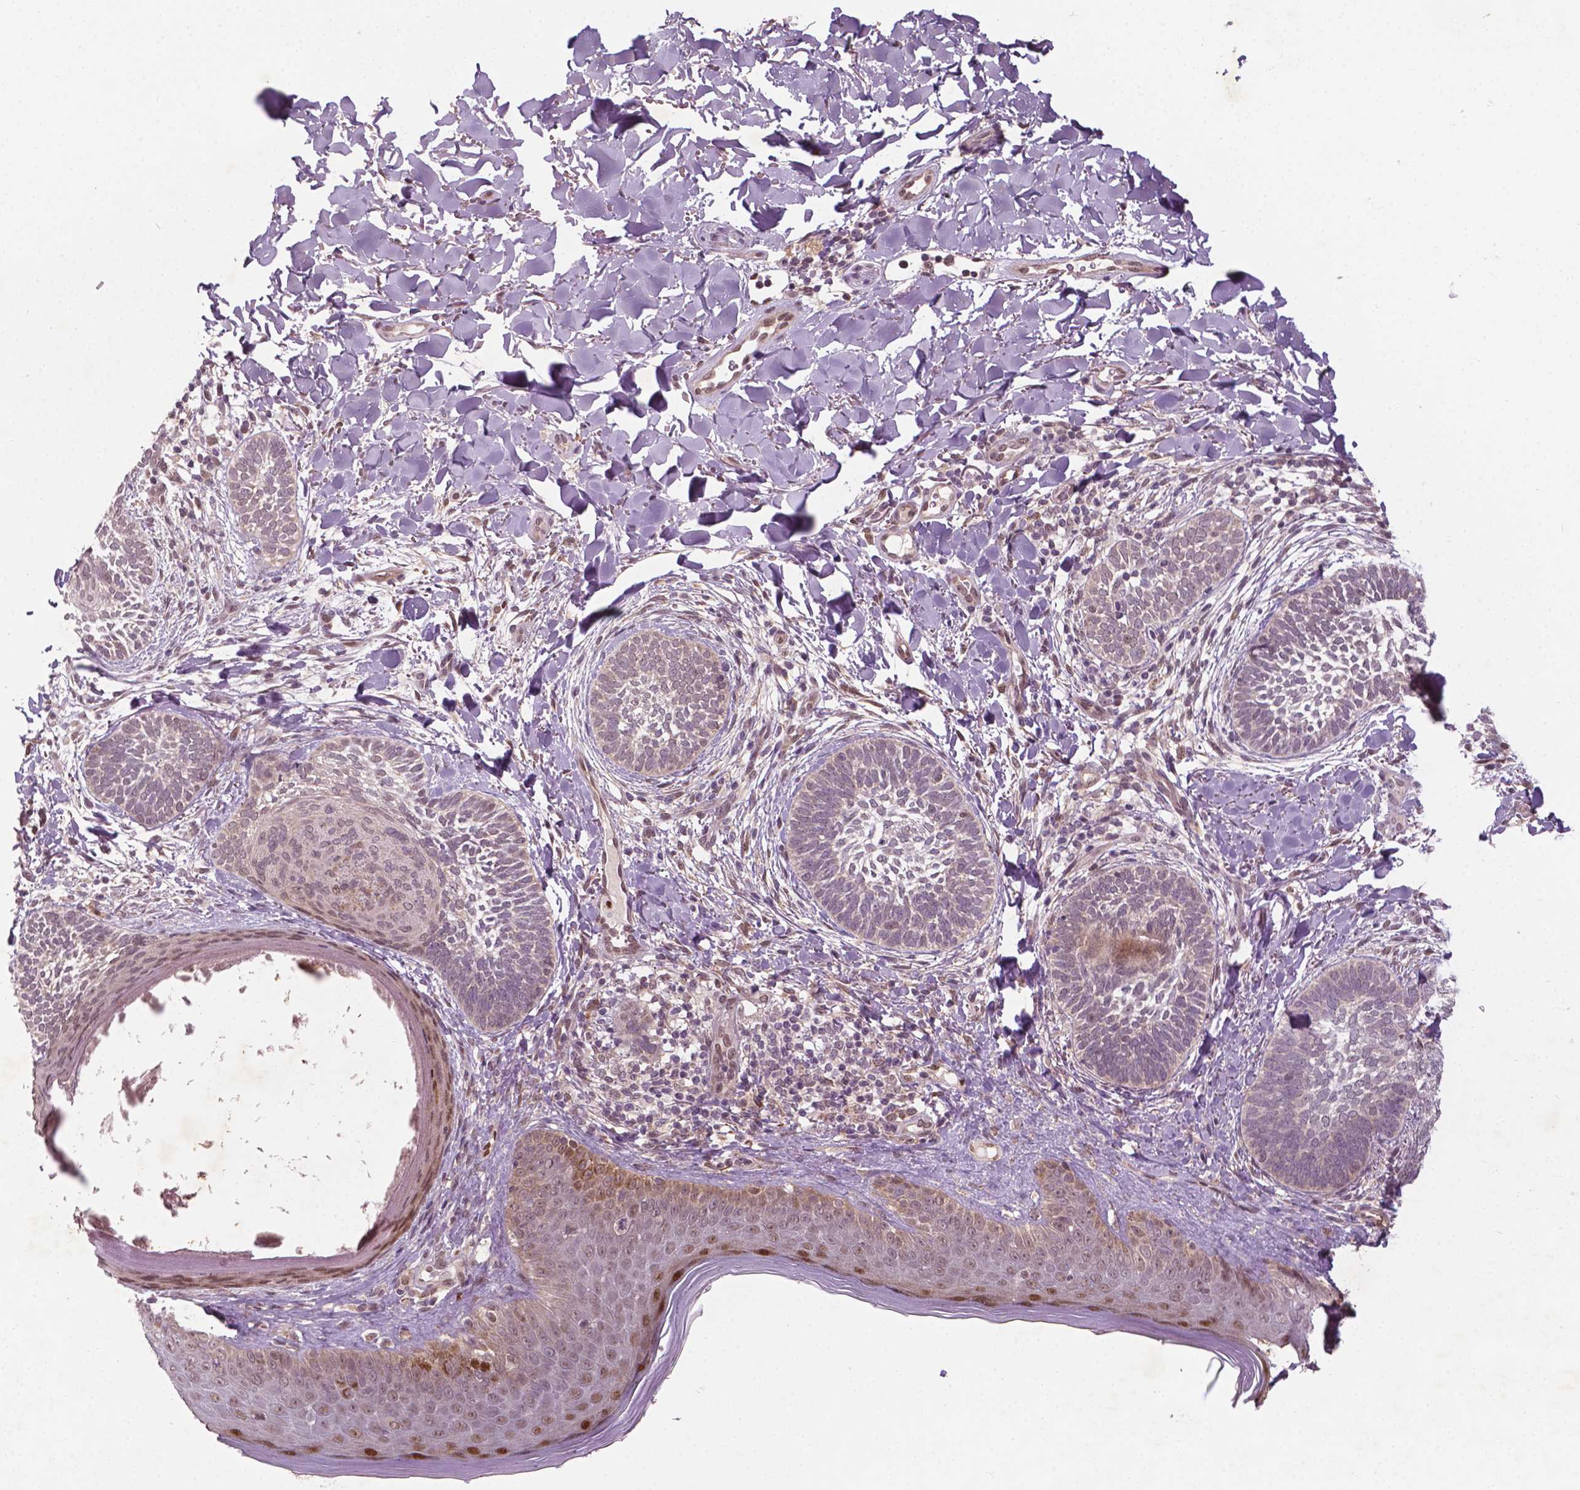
{"staining": {"intensity": "negative", "quantity": "none", "location": "none"}, "tissue": "skin cancer", "cell_type": "Tumor cells", "image_type": "cancer", "snomed": [{"axis": "morphology", "description": "Normal tissue, NOS"}, {"axis": "morphology", "description": "Basal cell carcinoma"}, {"axis": "topography", "description": "Skin"}], "caption": "The micrograph displays no significant positivity in tumor cells of skin cancer.", "gene": "NFAT5", "patient": {"sex": "male", "age": 46}}